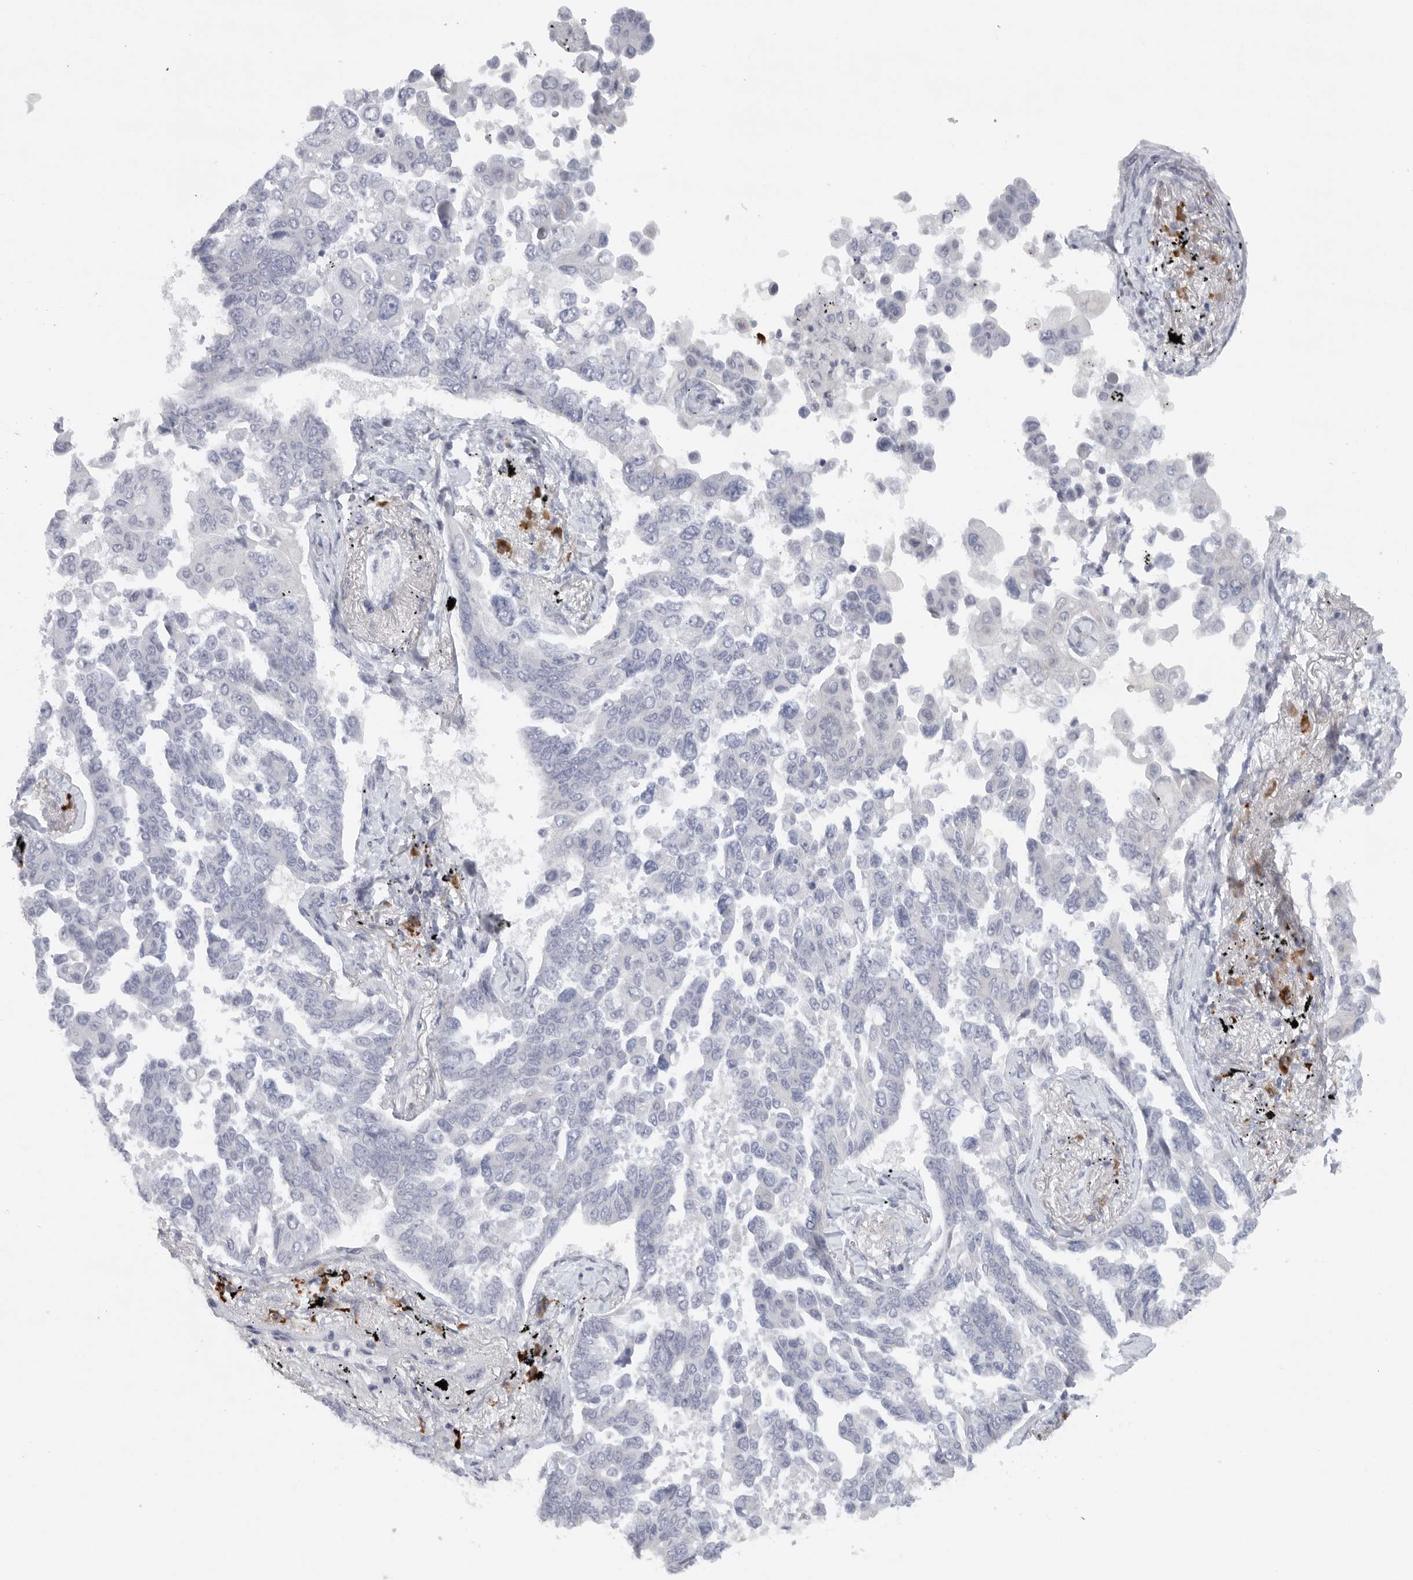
{"staining": {"intensity": "negative", "quantity": "none", "location": "none"}, "tissue": "lung cancer", "cell_type": "Tumor cells", "image_type": "cancer", "snomed": [{"axis": "morphology", "description": "Adenocarcinoma, NOS"}, {"axis": "topography", "description": "Lung"}], "caption": "Tumor cells show no significant positivity in lung cancer (adenocarcinoma). Nuclei are stained in blue.", "gene": "TMEM69", "patient": {"sex": "female", "age": 67}}